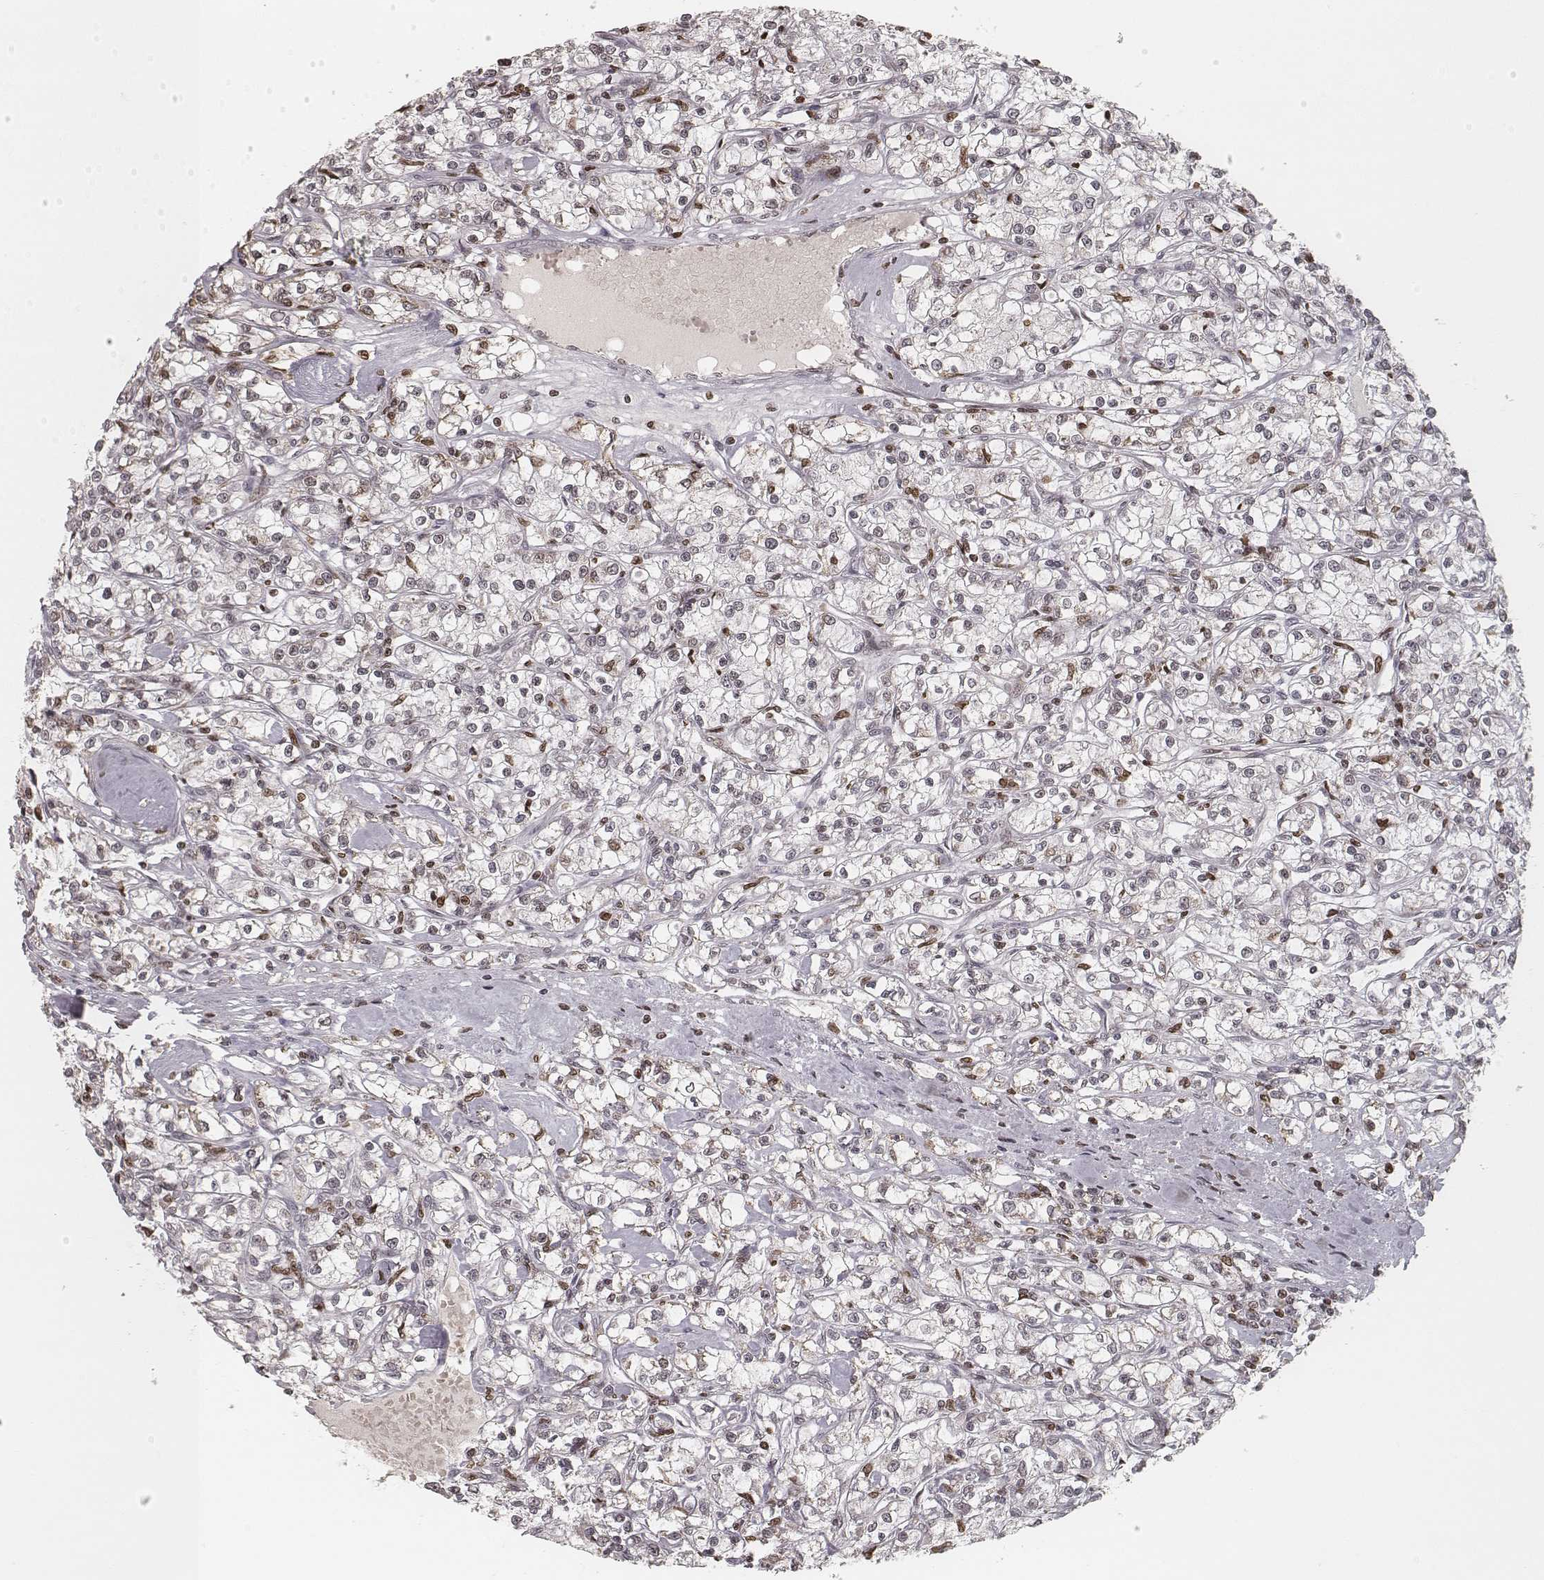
{"staining": {"intensity": "negative", "quantity": "none", "location": "none"}, "tissue": "renal cancer", "cell_type": "Tumor cells", "image_type": "cancer", "snomed": [{"axis": "morphology", "description": "Adenocarcinoma, NOS"}, {"axis": "topography", "description": "Kidney"}], "caption": "Protein analysis of renal cancer (adenocarcinoma) displays no significant positivity in tumor cells.", "gene": "HMGA2", "patient": {"sex": "female", "age": 59}}